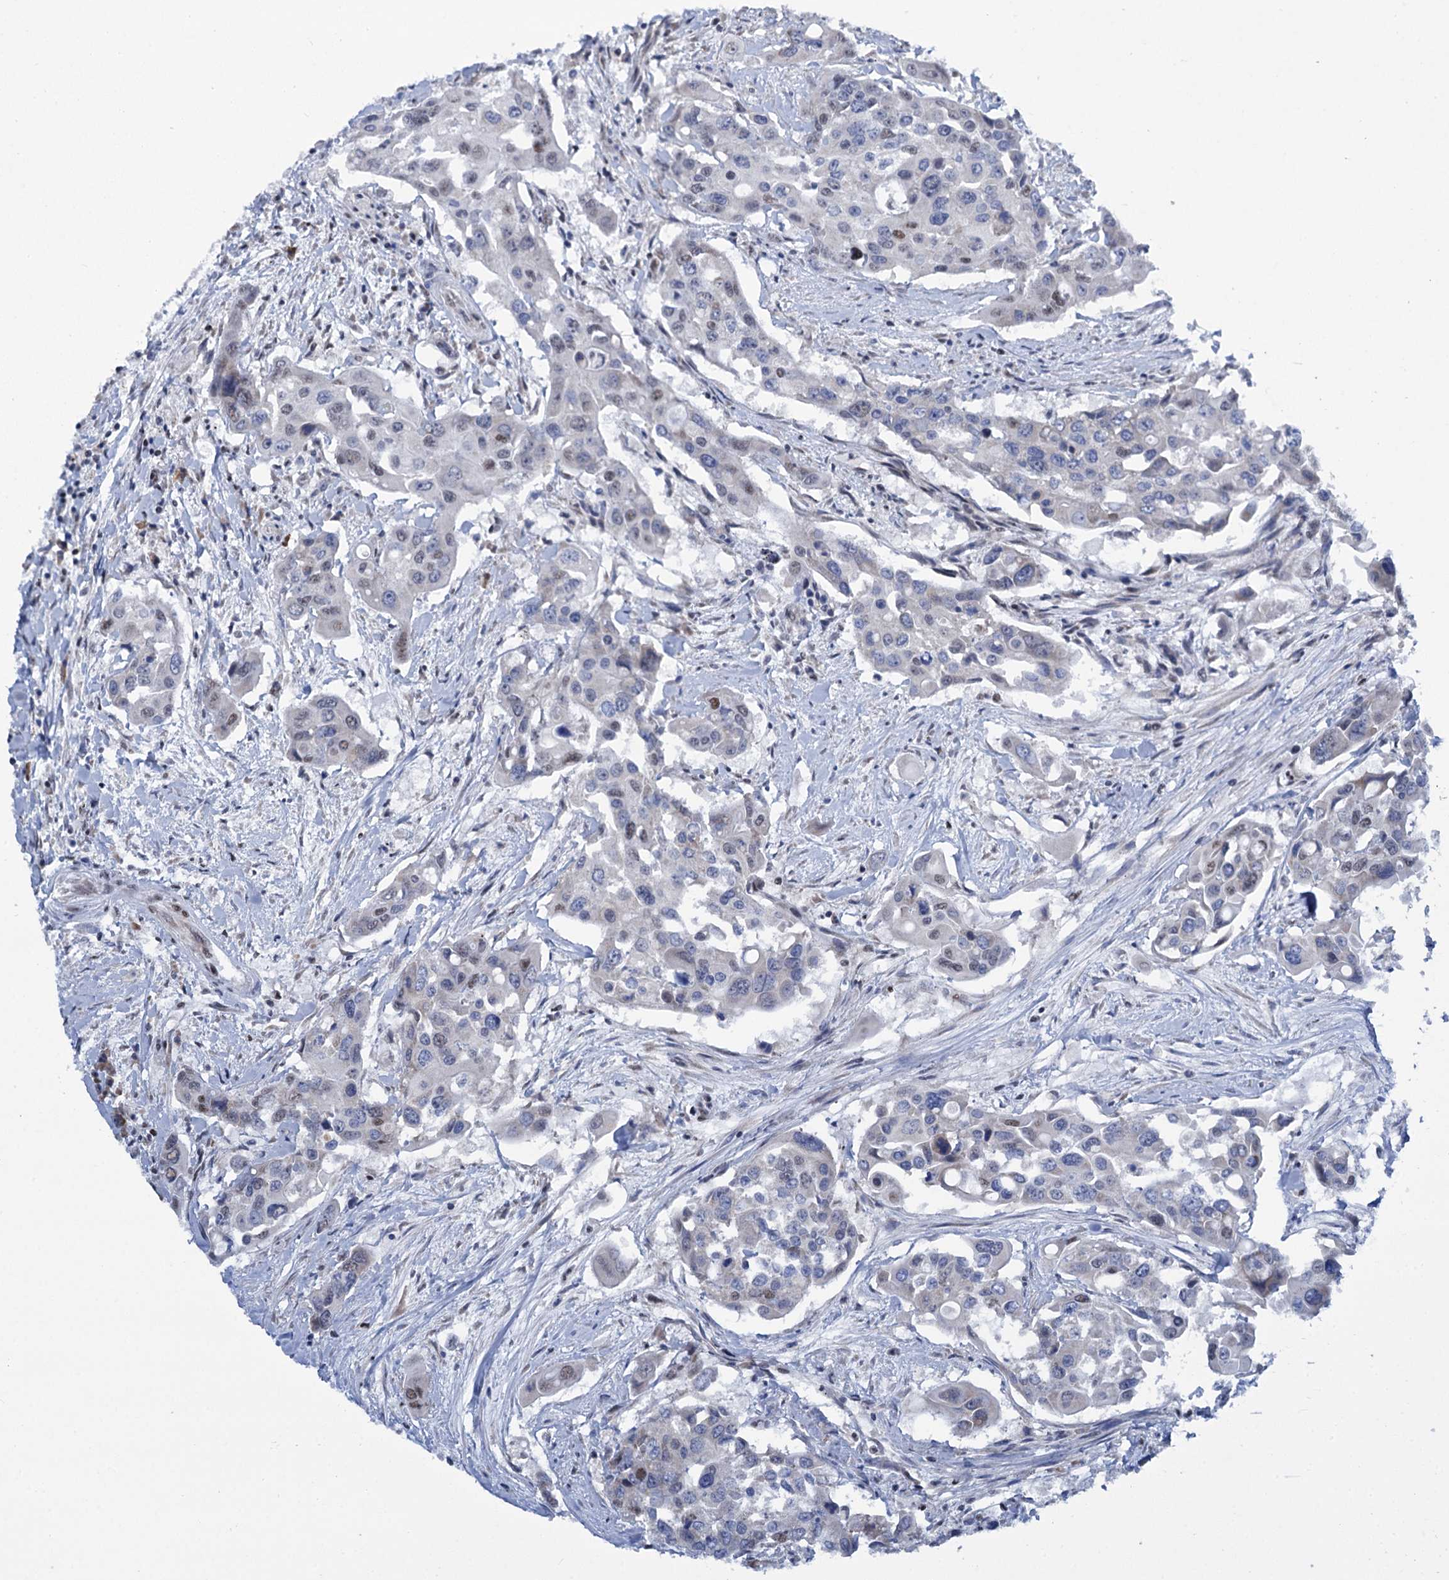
{"staining": {"intensity": "moderate", "quantity": "<25%", "location": "nuclear"}, "tissue": "colorectal cancer", "cell_type": "Tumor cells", "image_type": "cancer", "snomed": [{"axis": "morphology", "description": "Adenocarcinoma, NOS"}, {"axis": "topography", "description": "Colon"}], "caption": "Immunohistochemistry (IHC) (DAB) staining of colorectal adenocarcinoma displays moderate nuclear protein positivity in approximately <25% of tumor cells. The protein of interest is shown in brown color, while the nuclei are stained blue.", "gene": "SREK1", "patient": {"sex": "male", "age": 77}}